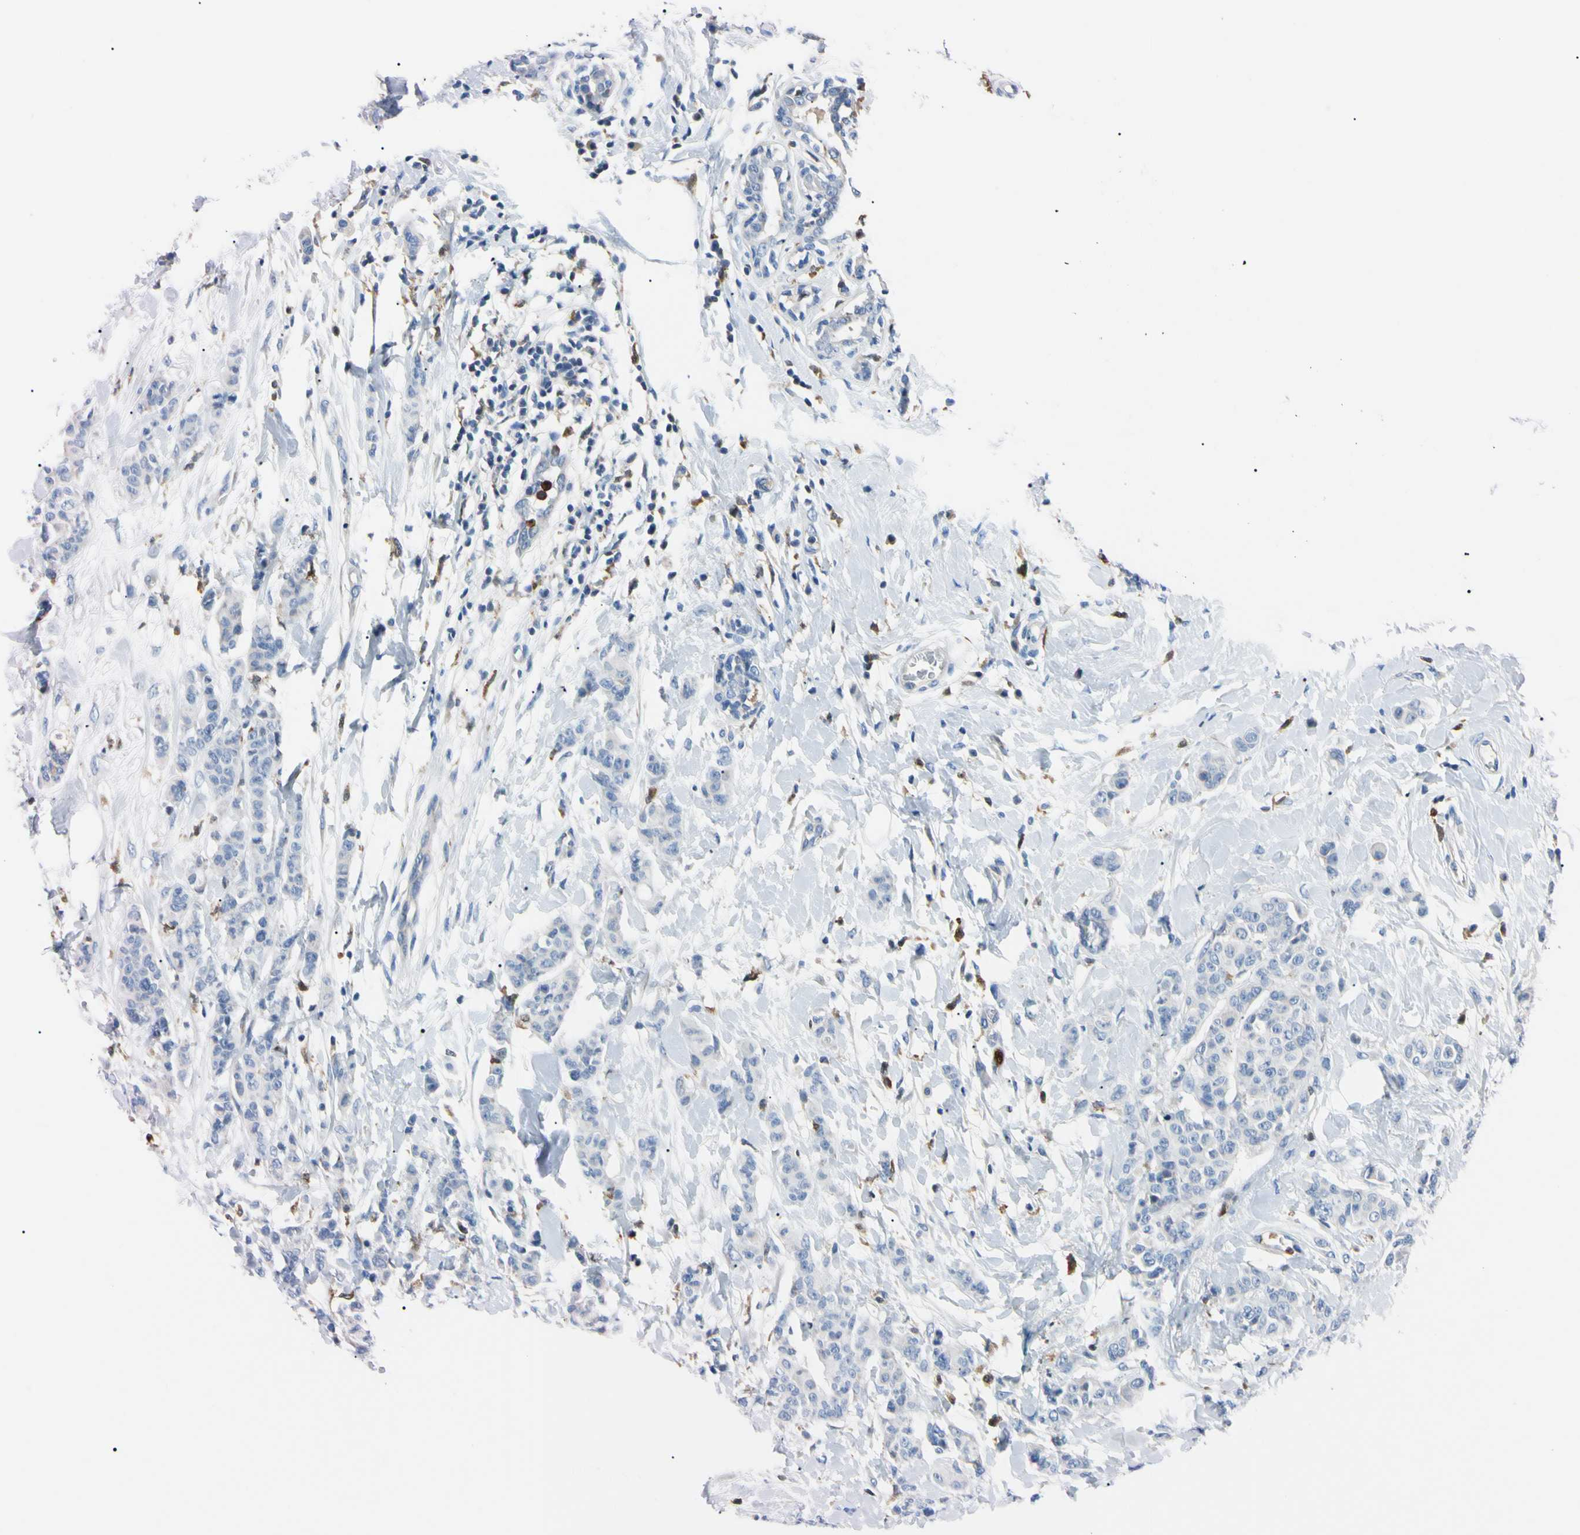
{"staining": {"intensity": "negative", "quantity": "none", "location": "none"}, "tissue": "breast cancer", "cell_type": "Tumor cells", "image_type": "cancer", "snomed": [{"axis": "morphology", "description": "Normal tissue, NOS"}, {"axis": "morphology", "description": "Duct carcinoma"}, {"axis": "topography", "description": "Breast"}], "caption": "There is no significant expression in tumor cells of invasive ductal carcinoma (breast). (DAB IHC with hematoxylin counter stain).", "gene": "NCF4", "patient": {"sex": "female", "age": 40}}